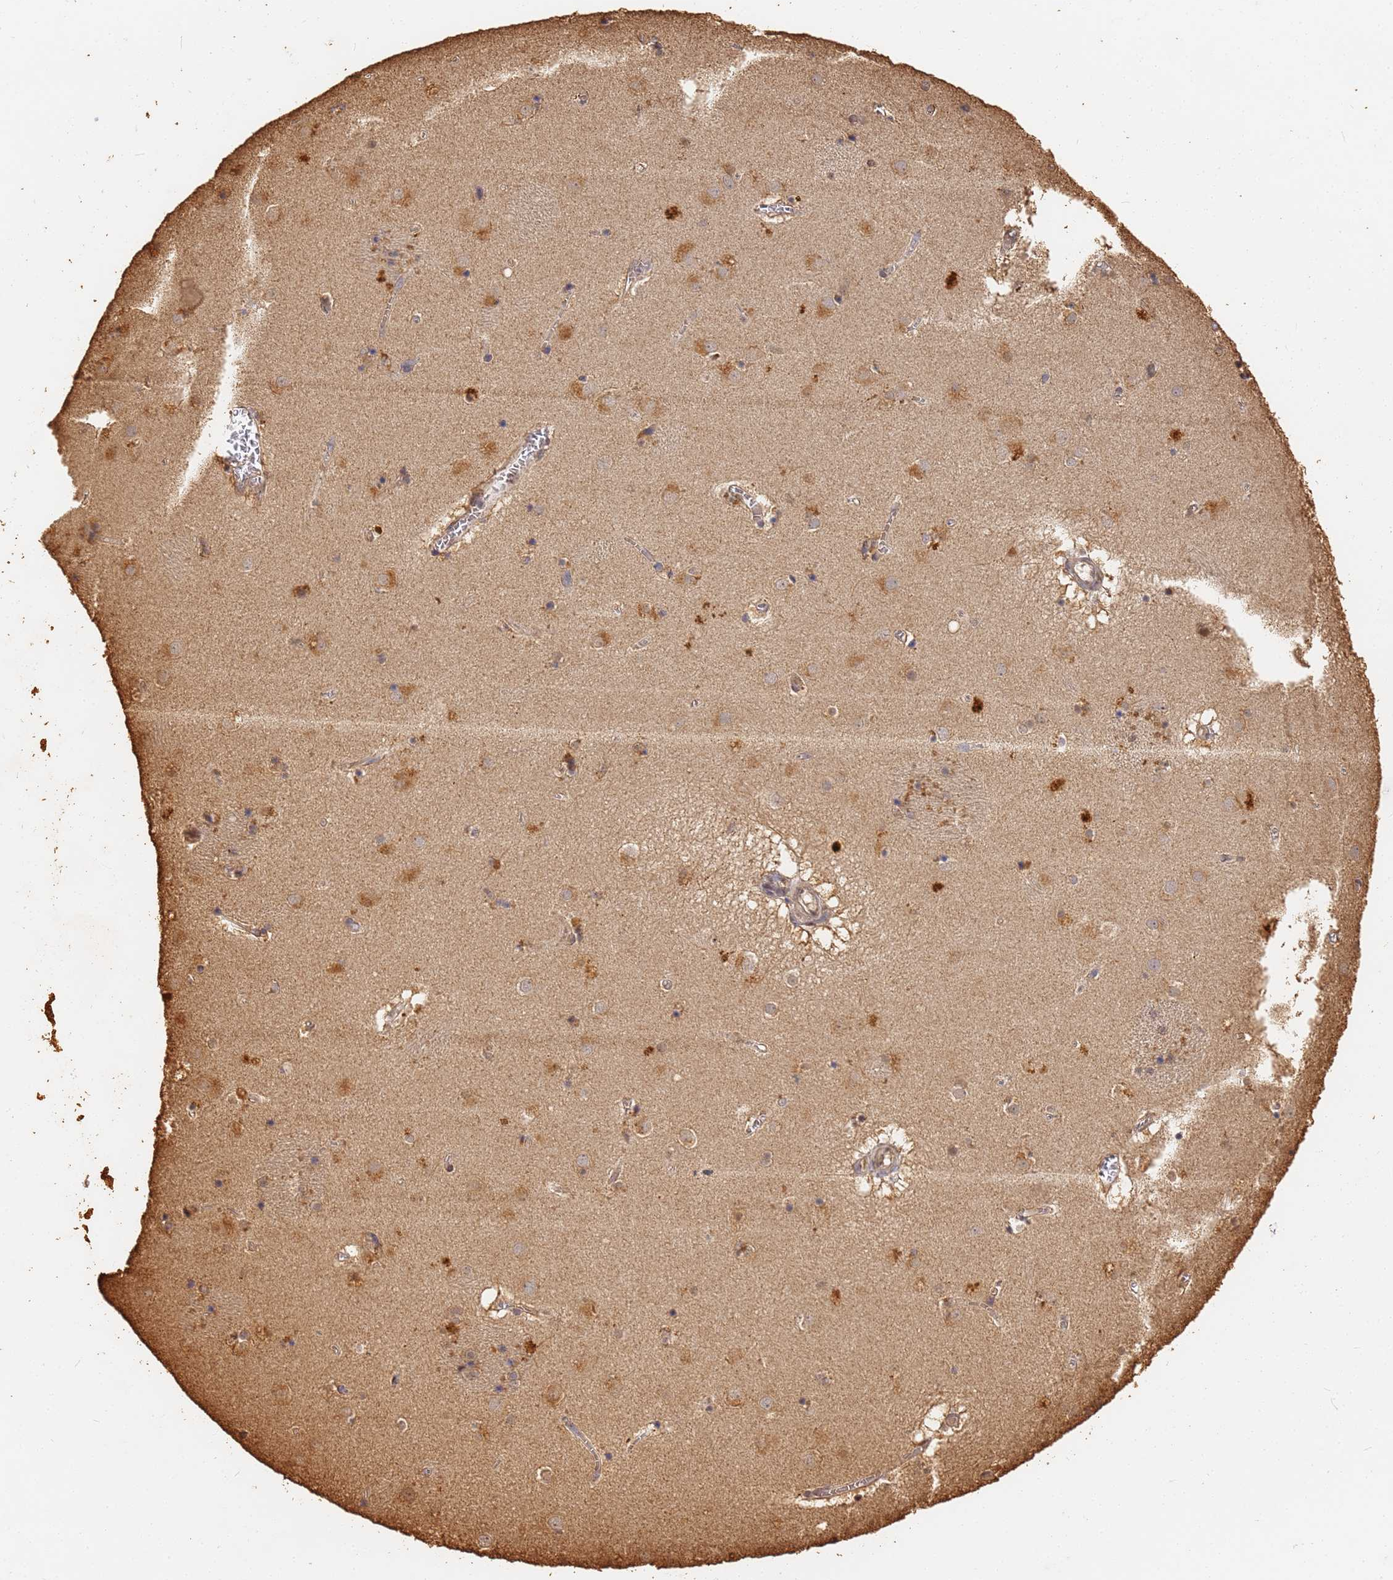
{"staining": {"intensity": "moderate", "quantity": ">75%", "location": "cytoplasmic/membranous"}, "tissue": "caudate", "cell_type": "Glial cells", "image_type": "normal", "snomed": [{"axis": "morphology", "description": "Normal tissue, NOS"}, {"axis": "topography", "description": "Lateral ventricle wall"}], "caption": "The photomicrograph shows a brown stain indicating the presence of a protein in the cytoplasmic/membranous of glial cells in caudate. (DAB (3,3'-diaminobenzidine) = brown stain, brightfield microscopy at high magnification).", "gene": "JAK2", "patient": {"sex": "male", "age": 70}}